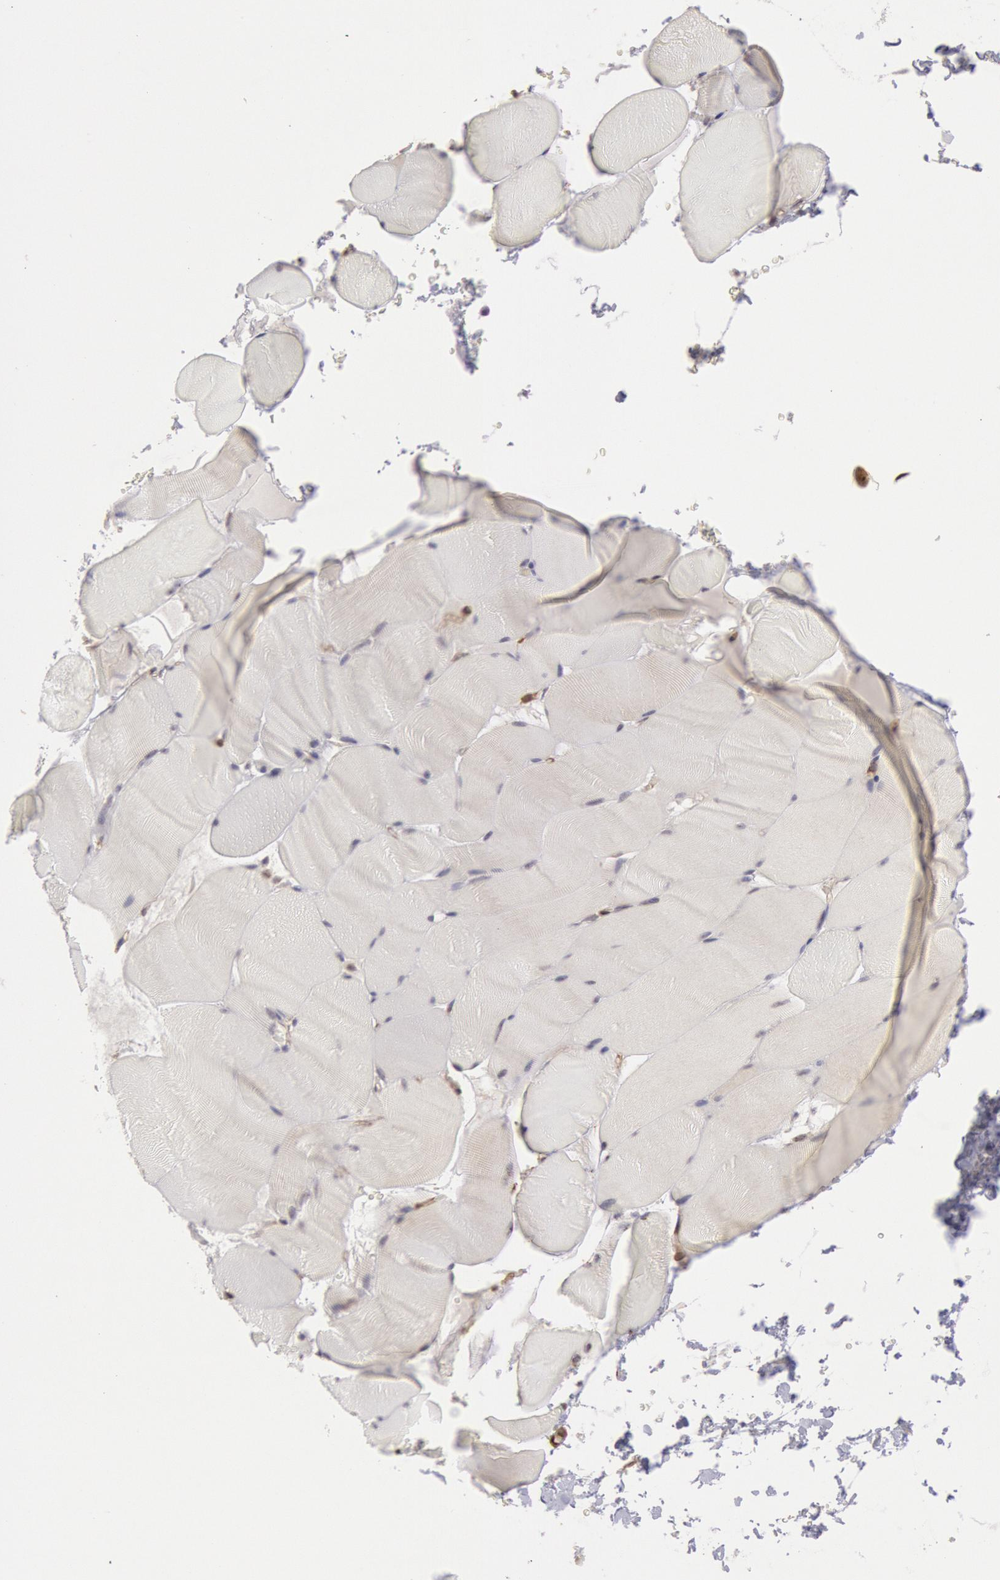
{"staining": {"intensity": "negative", "quantity": "none", "location": "none"}, "tissue": "skeletal muscle", "cell_type": "Myocytes", "image_type": "normal", "snomed": [{"axis": "morphology", "description": "Normal tissue, NOS"}, {"axis": "topography", "description": "Skeletal muscle"}], "caption": "Immunohistochemistry of benign skeletal muscle displays no expression in myocytes.", "gene": "ENSG00000250264", "patient": {"sex": "male", "age": 62}}